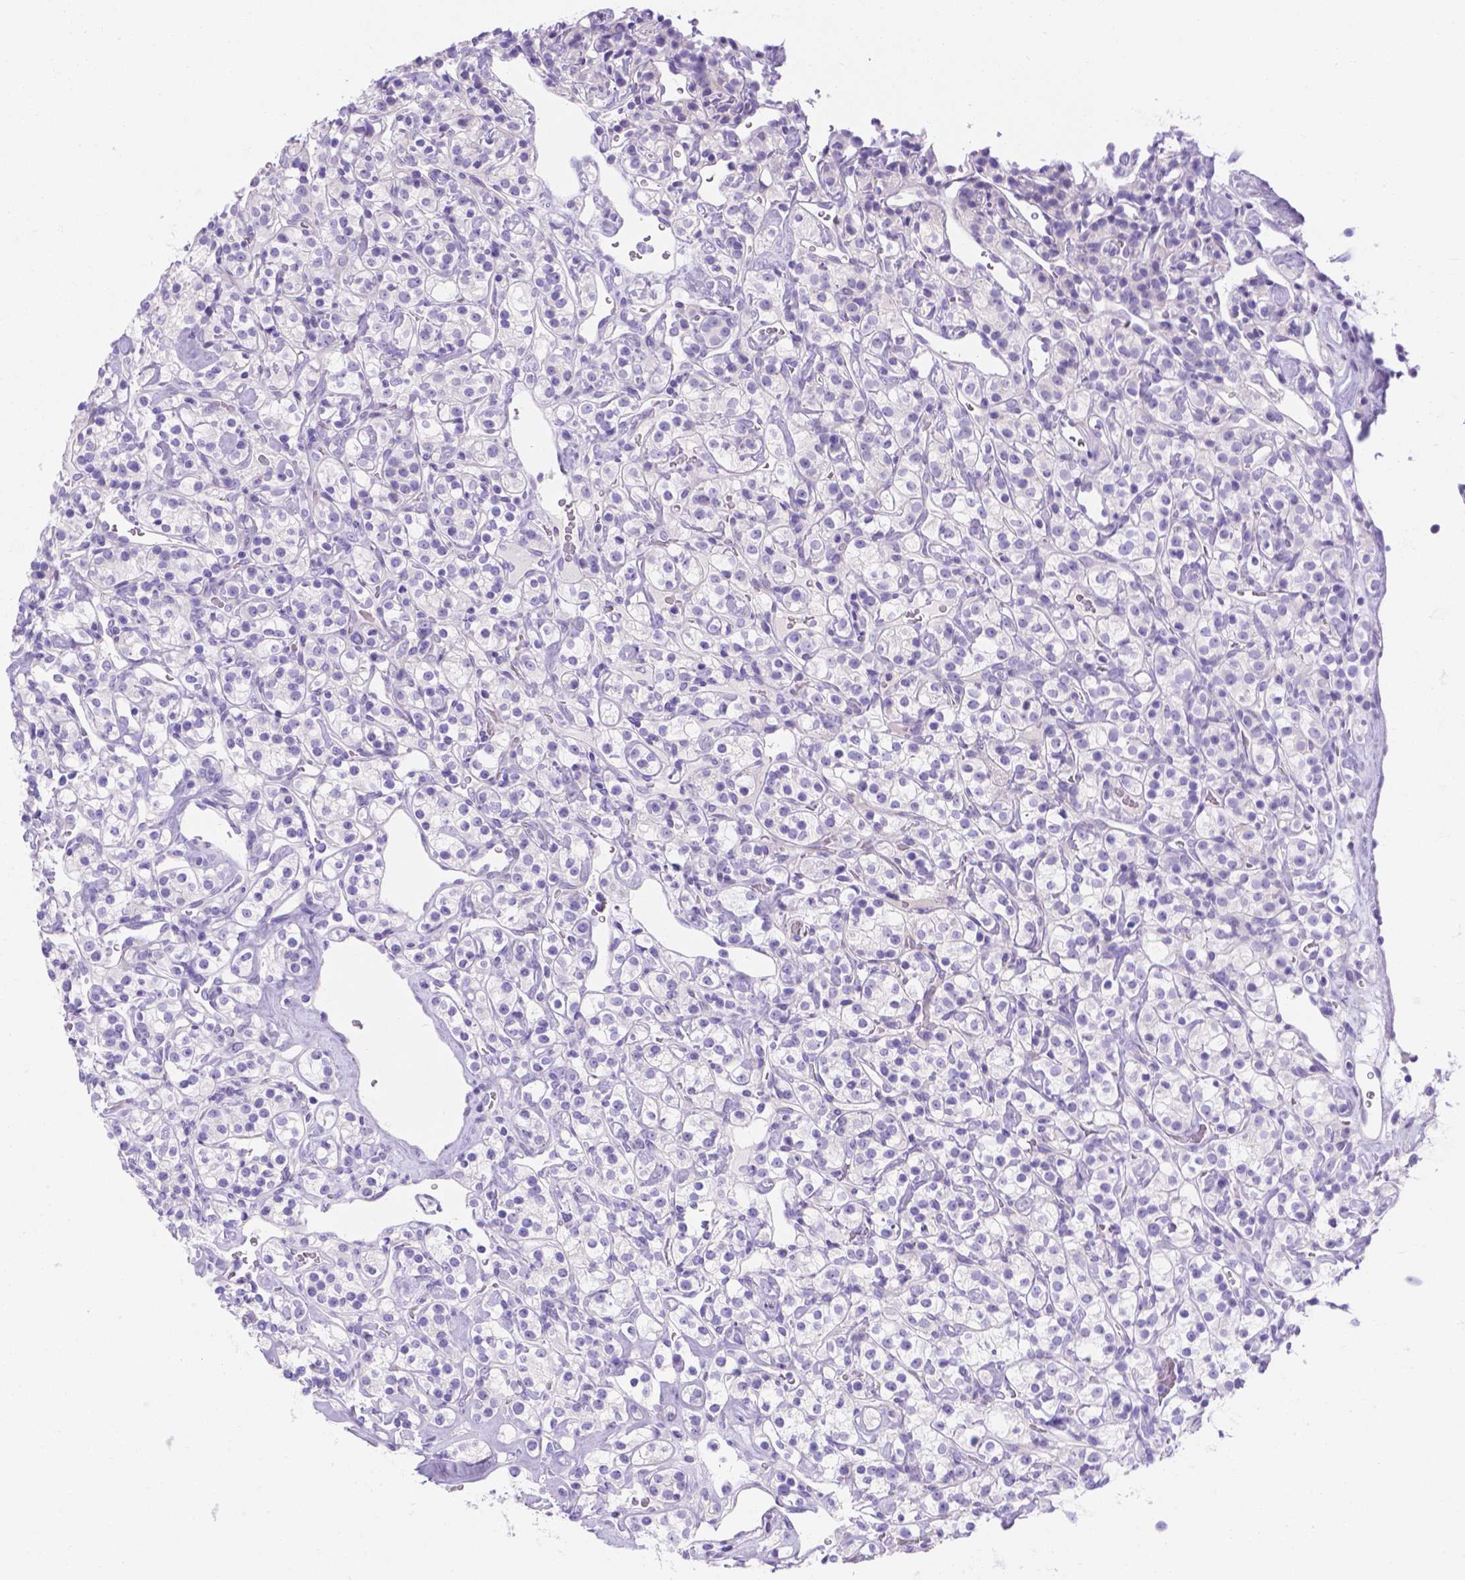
{"staining": {"intensity": "negative", "quantity": "none", "location": "none"}, "tissue": "renal cancer", "cell_type": "Tumor cells", "image_type": "cancer", "snomed": [{"axis": "morphology", "description": "Adenocarcinoma, NOS"}, {"axis": "topography", "description": "Kidney"}], "caption": "Immunohistochemical staining of renal cancer (adenocarcinoma) shows no significant positivity in tumor cells.", "gene": "MLN", "patient": {"sex": "male", "age": 77}}